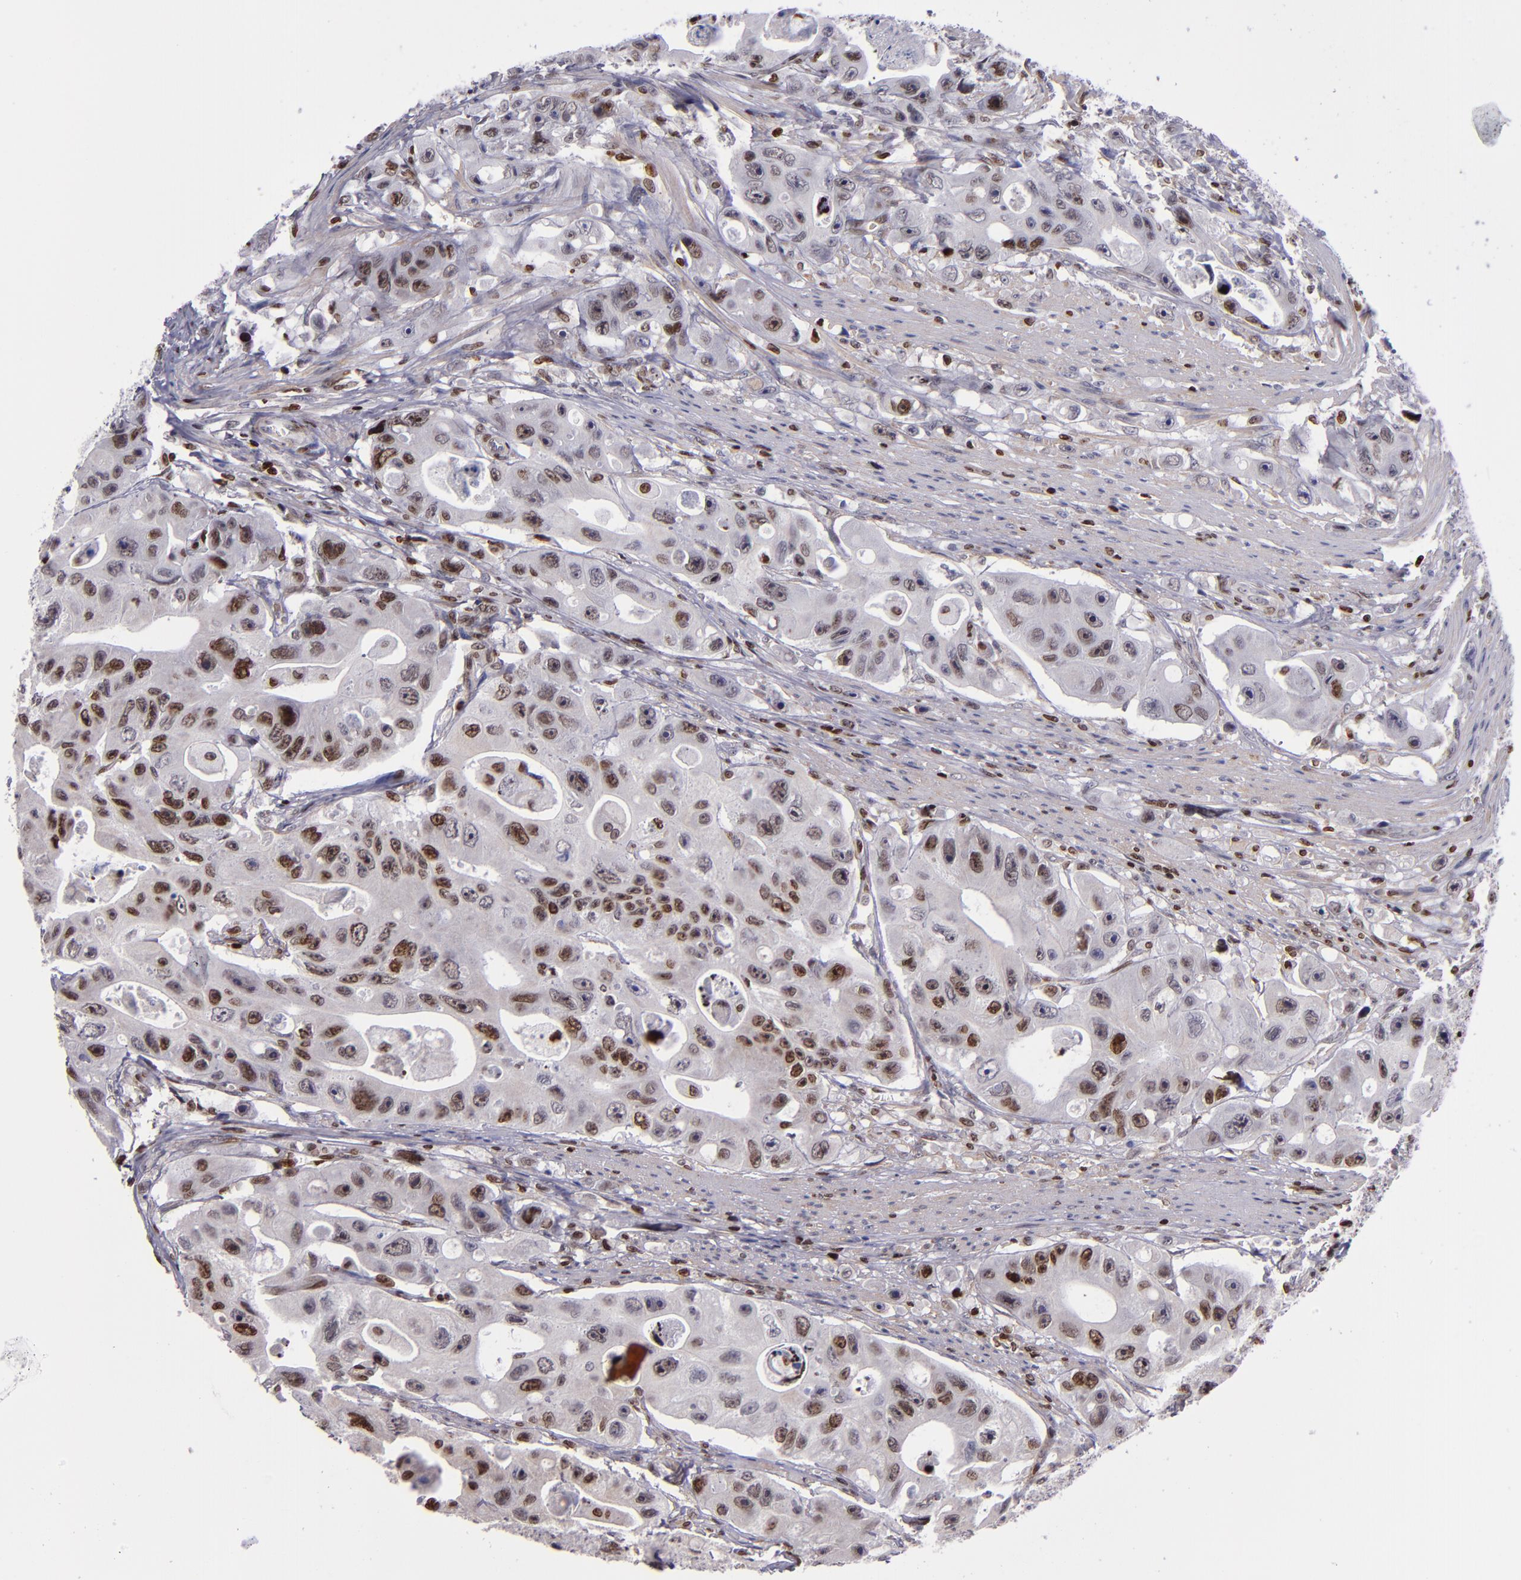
{"staining": {"intensity": "moderate", "quantity": ">75%", "location": "nuclear"}, "tissue": "colorectal cancer", "cell_type": "Tumor cells", "image_type": "cancer", "snomed": [{"axis": "morphology", "description": "Adenocarcinoma, NOS"}, {"axis": "topography", "description": "Colon"}], "caption": "This is an image of immunohistochemistry staining of adenocarcinoma (colorectal), which shows moderate staining in the nuclear of tumor cells.", "gene": "CDKL5", "patient": {"sex": "female", "age": 46}}